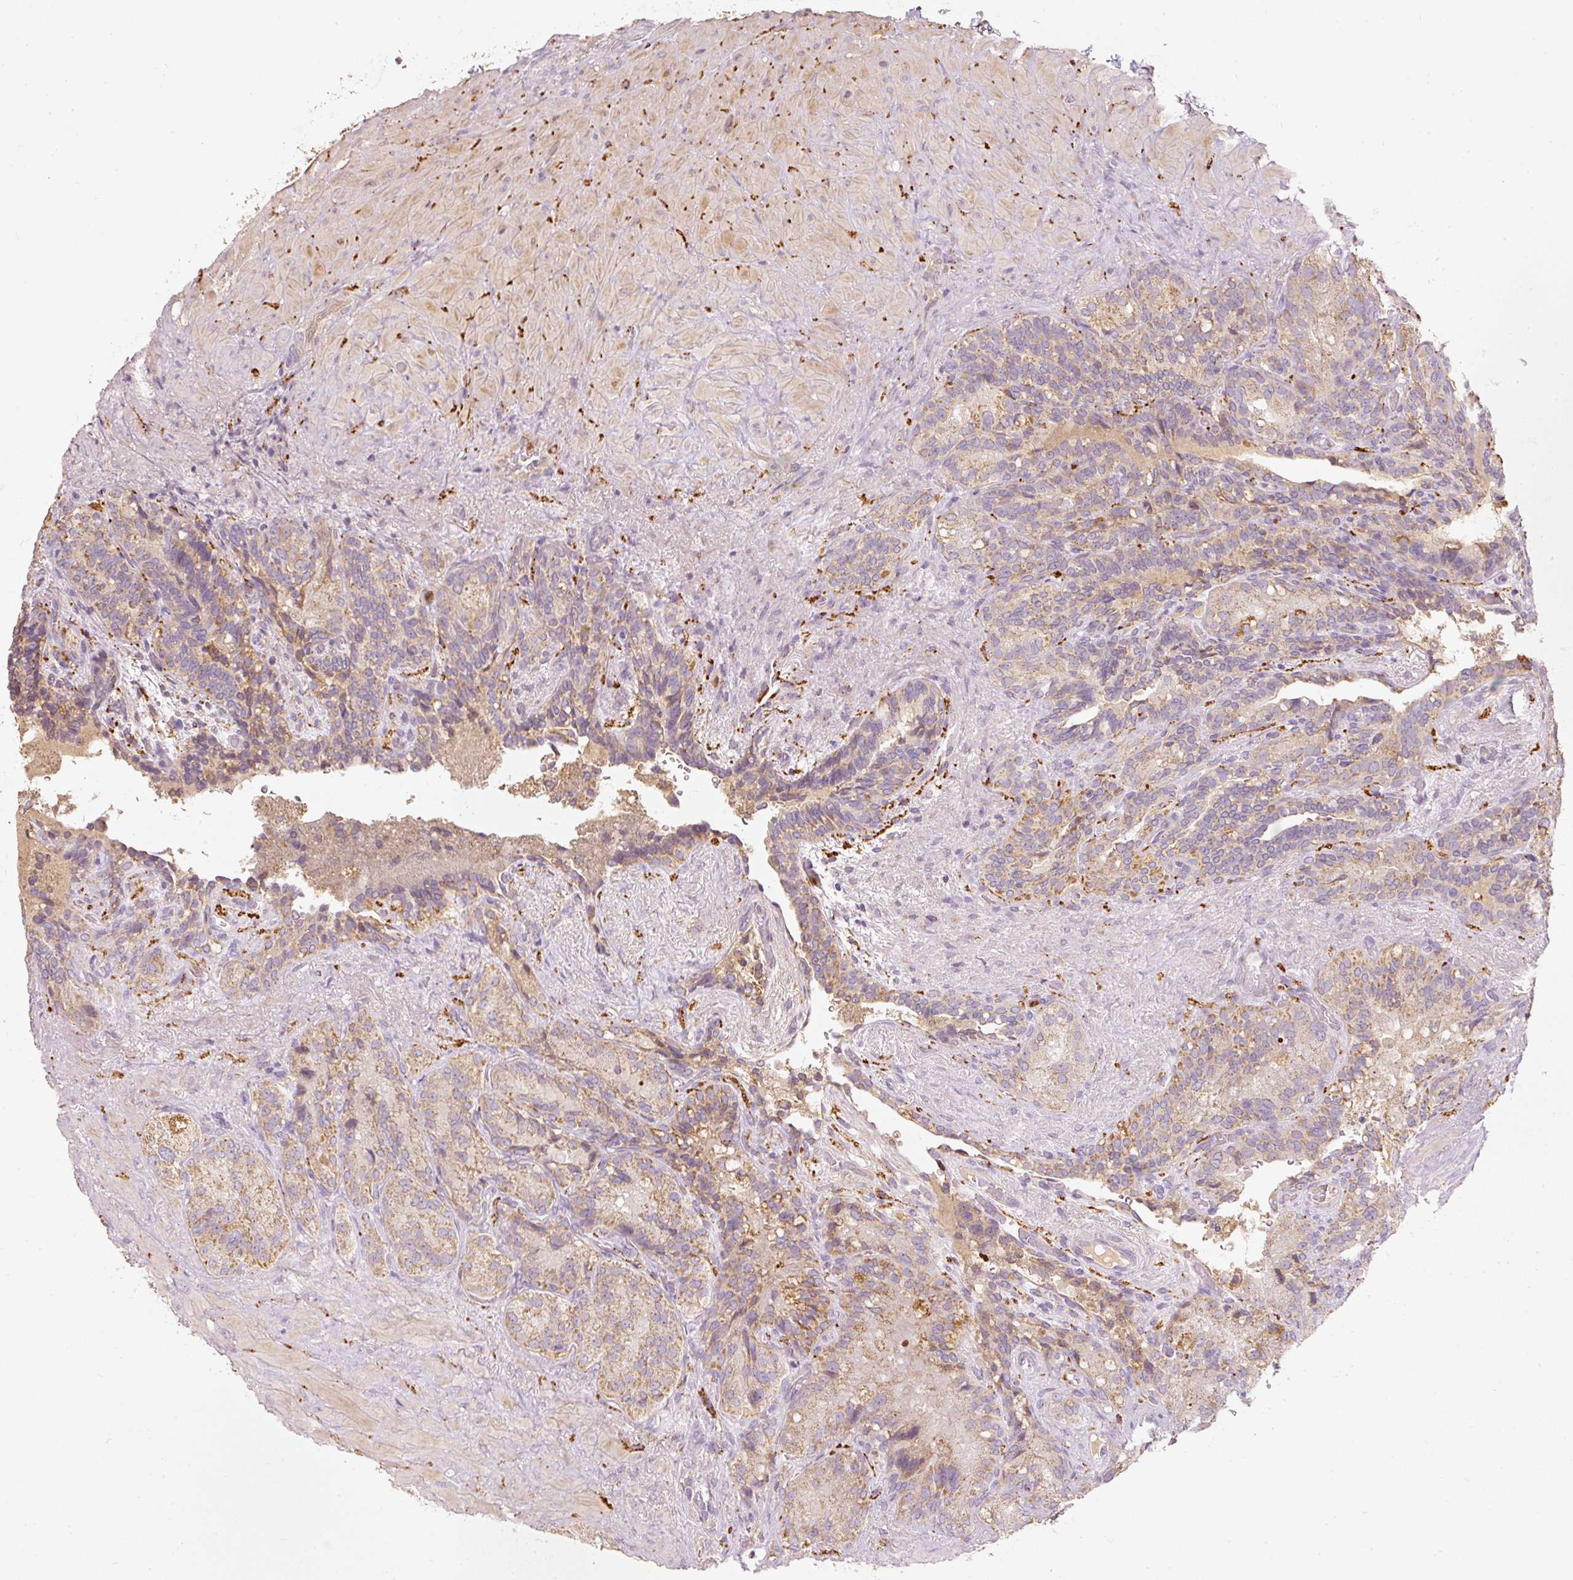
{"staining": {"intensity": "moderate", "quantity": ">75%", "location": "cytoplasmic/membranous"}, "tissue": "seminal vesicle", "cell_type": "Glandular cells", "image_type": "normal", "snomed": [{"axis": "morphology", "description": "Normal tissue, NOS"}, {"axis": "topography", "description": "Seminal veicle"}], "caption": "This image displays immunohistochemistry (IHC) staining of unremarkable seminal vesicle, with medium moderate cytoplasmic/membranous staining in approximately >75% of glandular cells.", "gene": "PSENEN", "patient": {"sex": "male", "age": 69}}